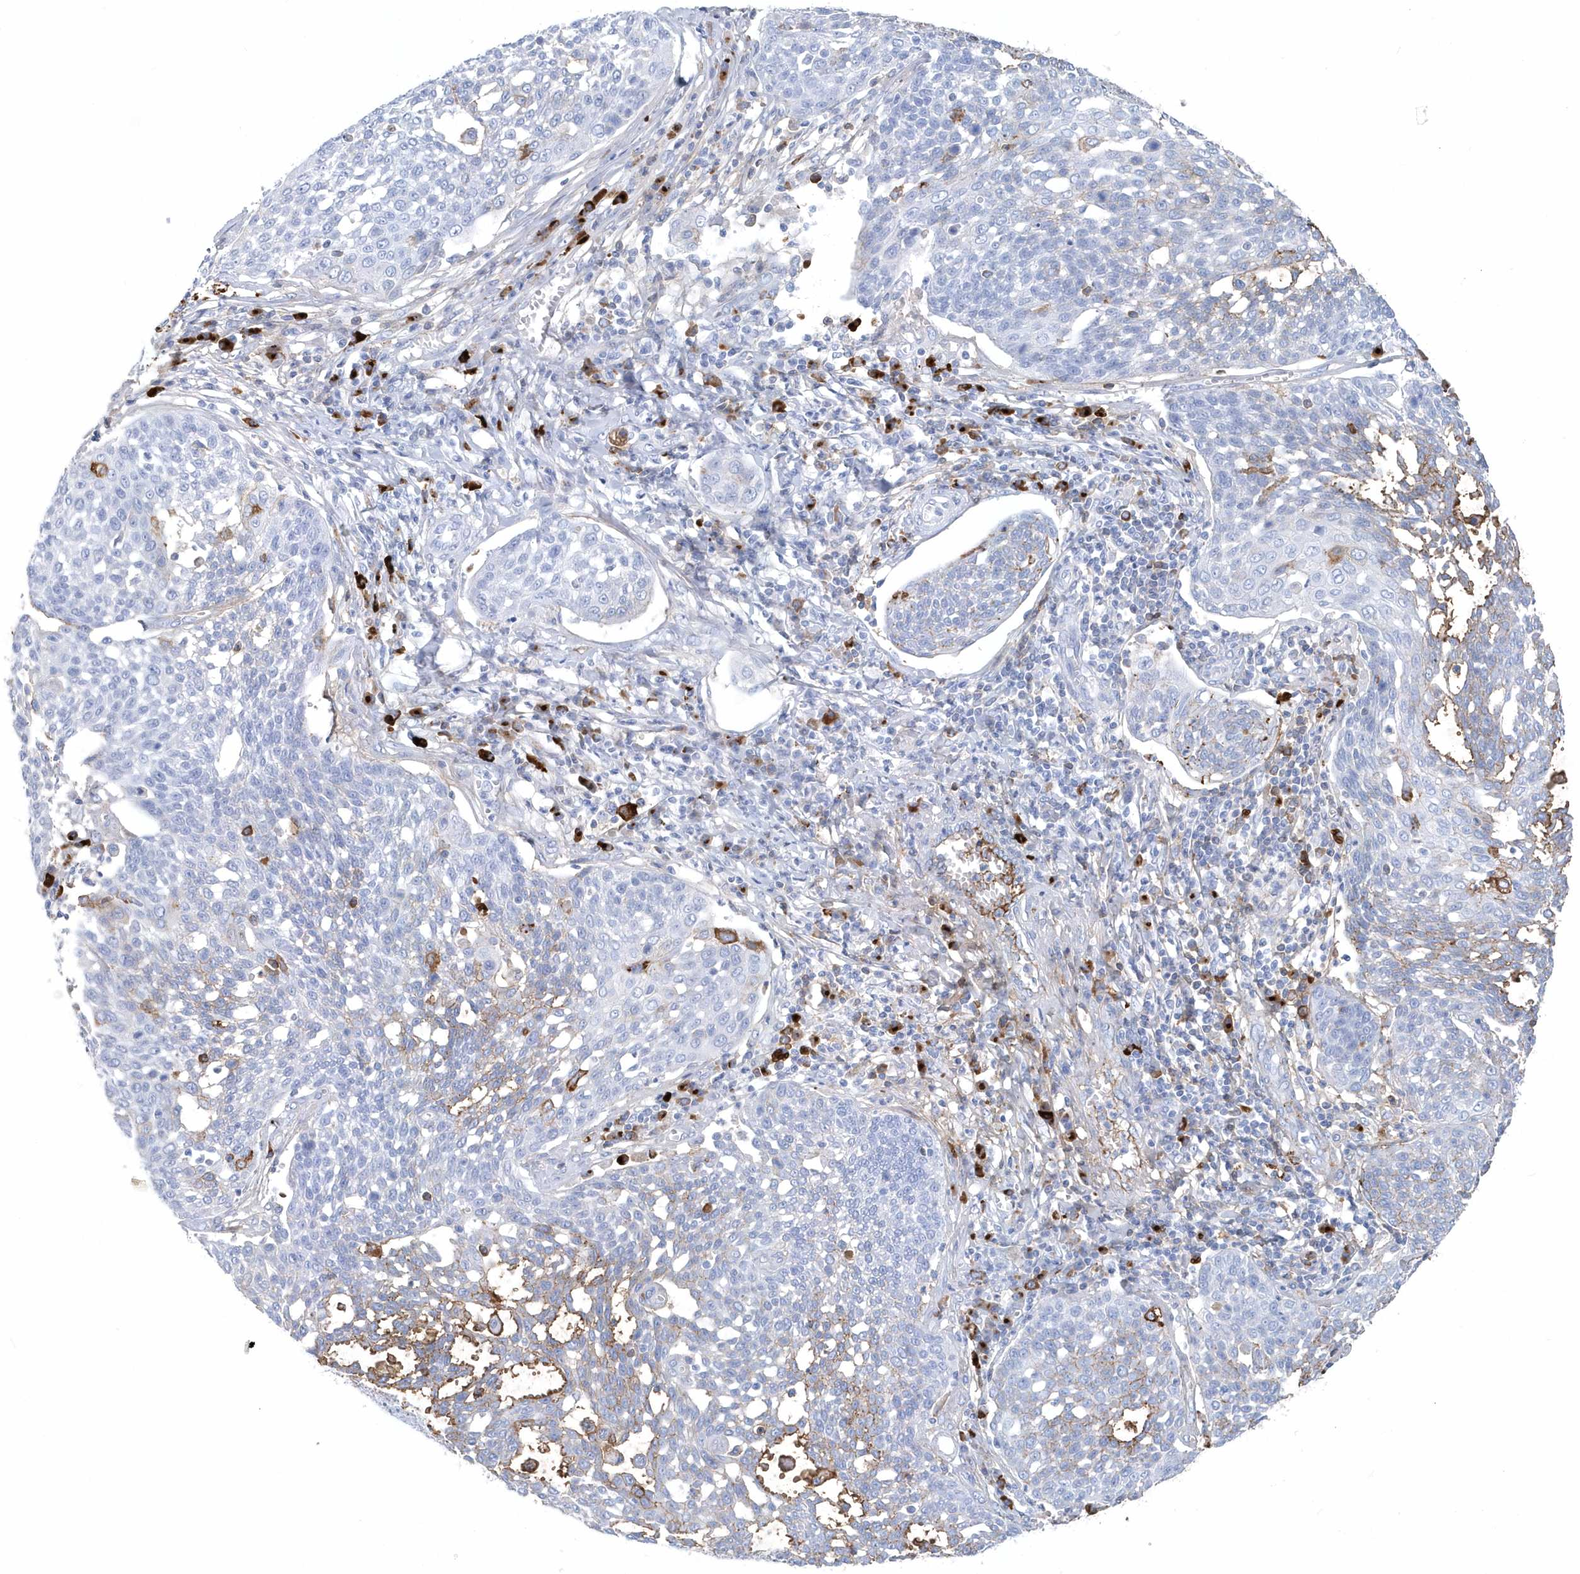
{"staining": {"intensity": "negative", "quantity": "none", "location": "none"}, "tissue": "cervical cancer", "cell_type": "Tumor cells", "image_type": "cancer", "snomed": [{"axis": "morphology", "description": "Squamous cell carcinoma, NOS"}, {"axis": "topography", "description": "Cervix"}], "caption": "This is a histopathology image of IHC staining of squamous cell carcinoma (cervical), which shows no expression in tumor cells.", "gene": "JCHAIN", "patient": {"sex": "female", "age": 34}}